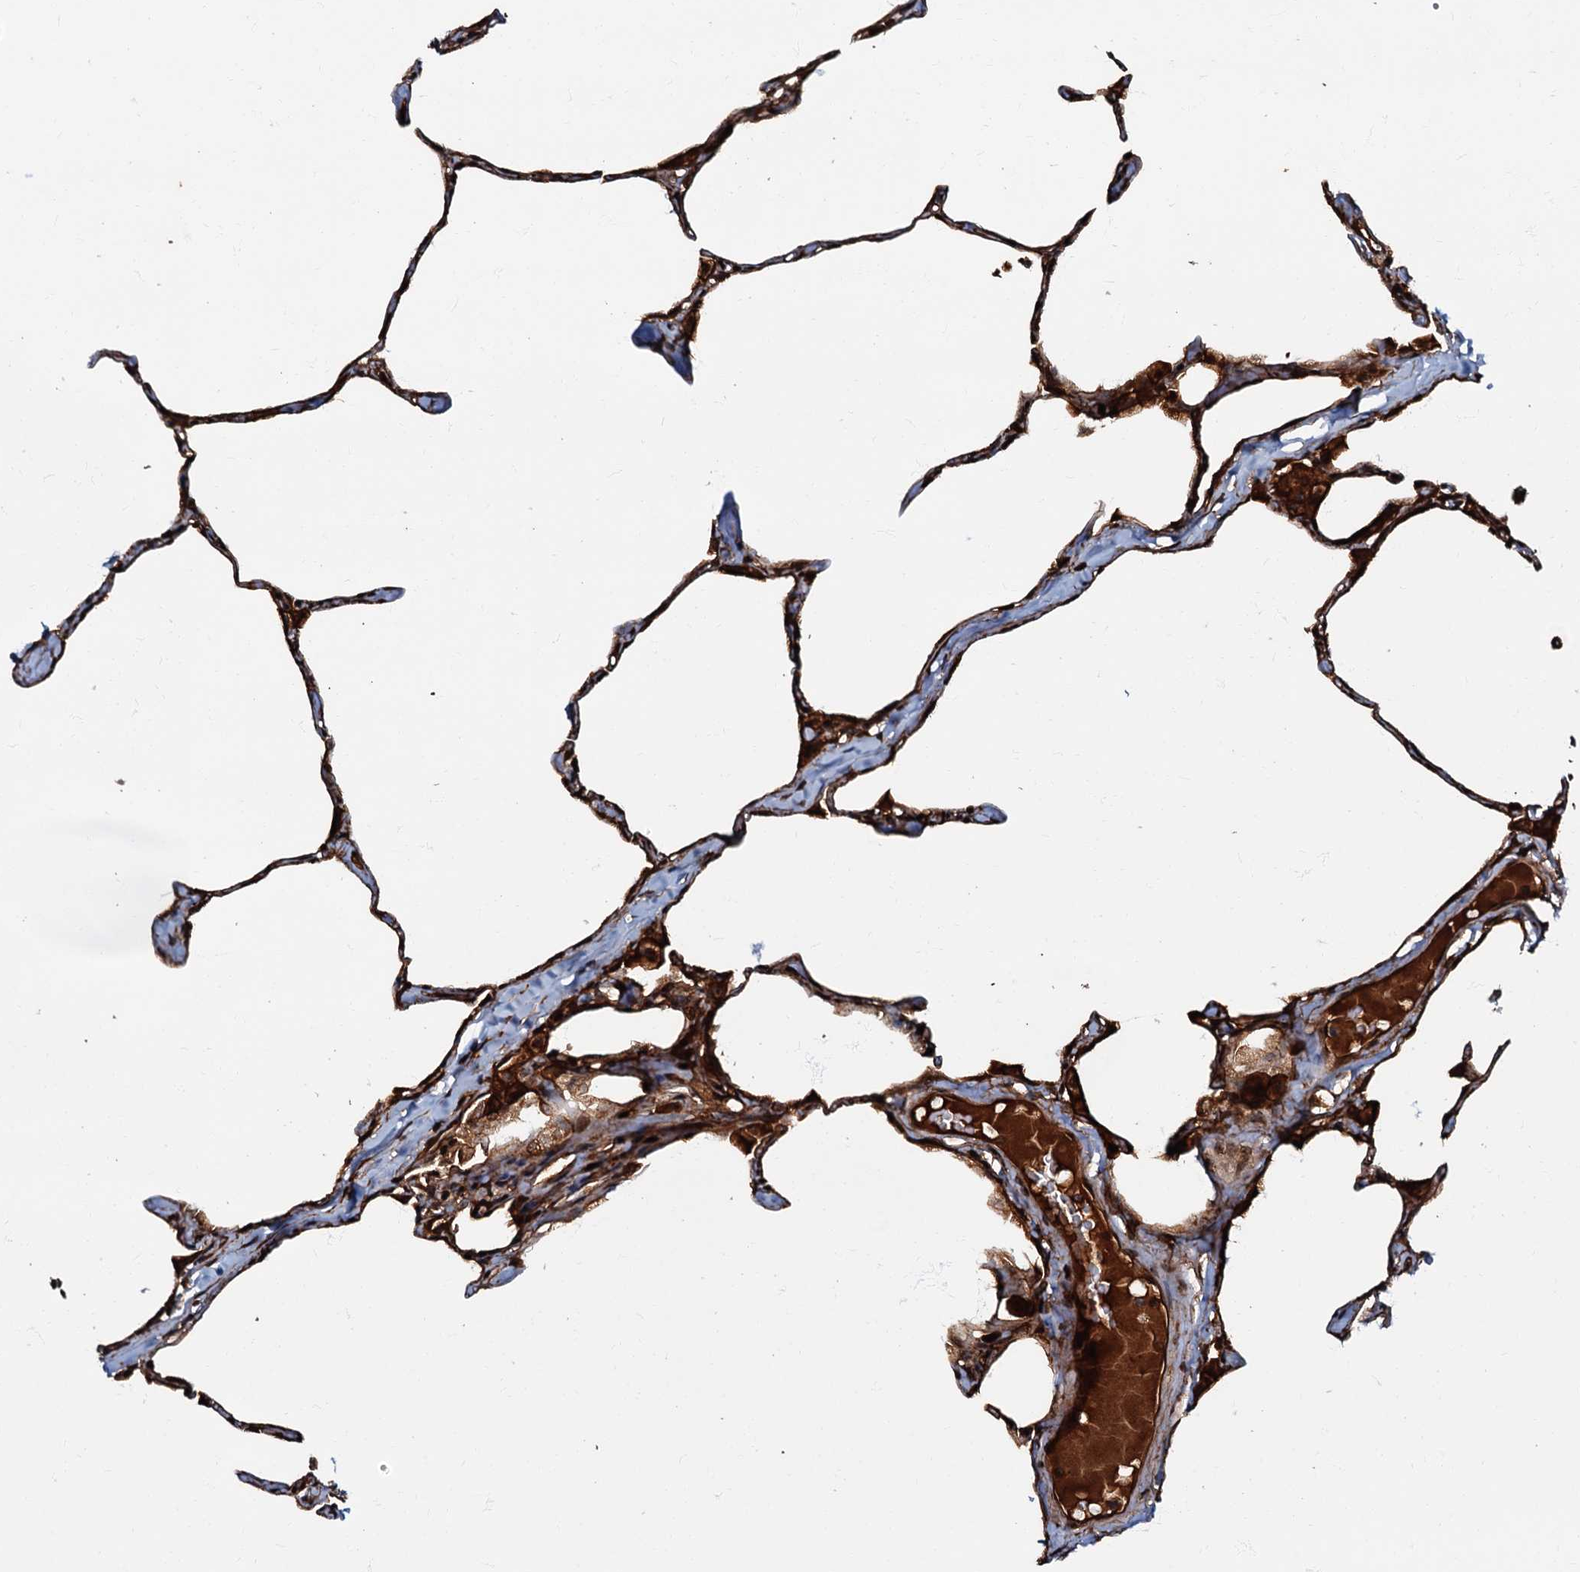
{"staining": {"intensity": "strong", "quantity": ">75%", "location": "cytoplasmic/membranous"}, "tissue": "lung", "cell_type": "Alveolar cells", "image_type": "normal", "snomed": [{"axis": "morphology", "description": "Normal tissue, NOS"}, {"axis": "topography", "description": "Lung"}], "caption": "This is a photomicrograph of IHC staining of normal lung, which shows strong staining in the cytoplasmic/membranous of alveolar cells.", "gene": "BLOC1S6", "patient": {"sex": "male", "age": 65}}